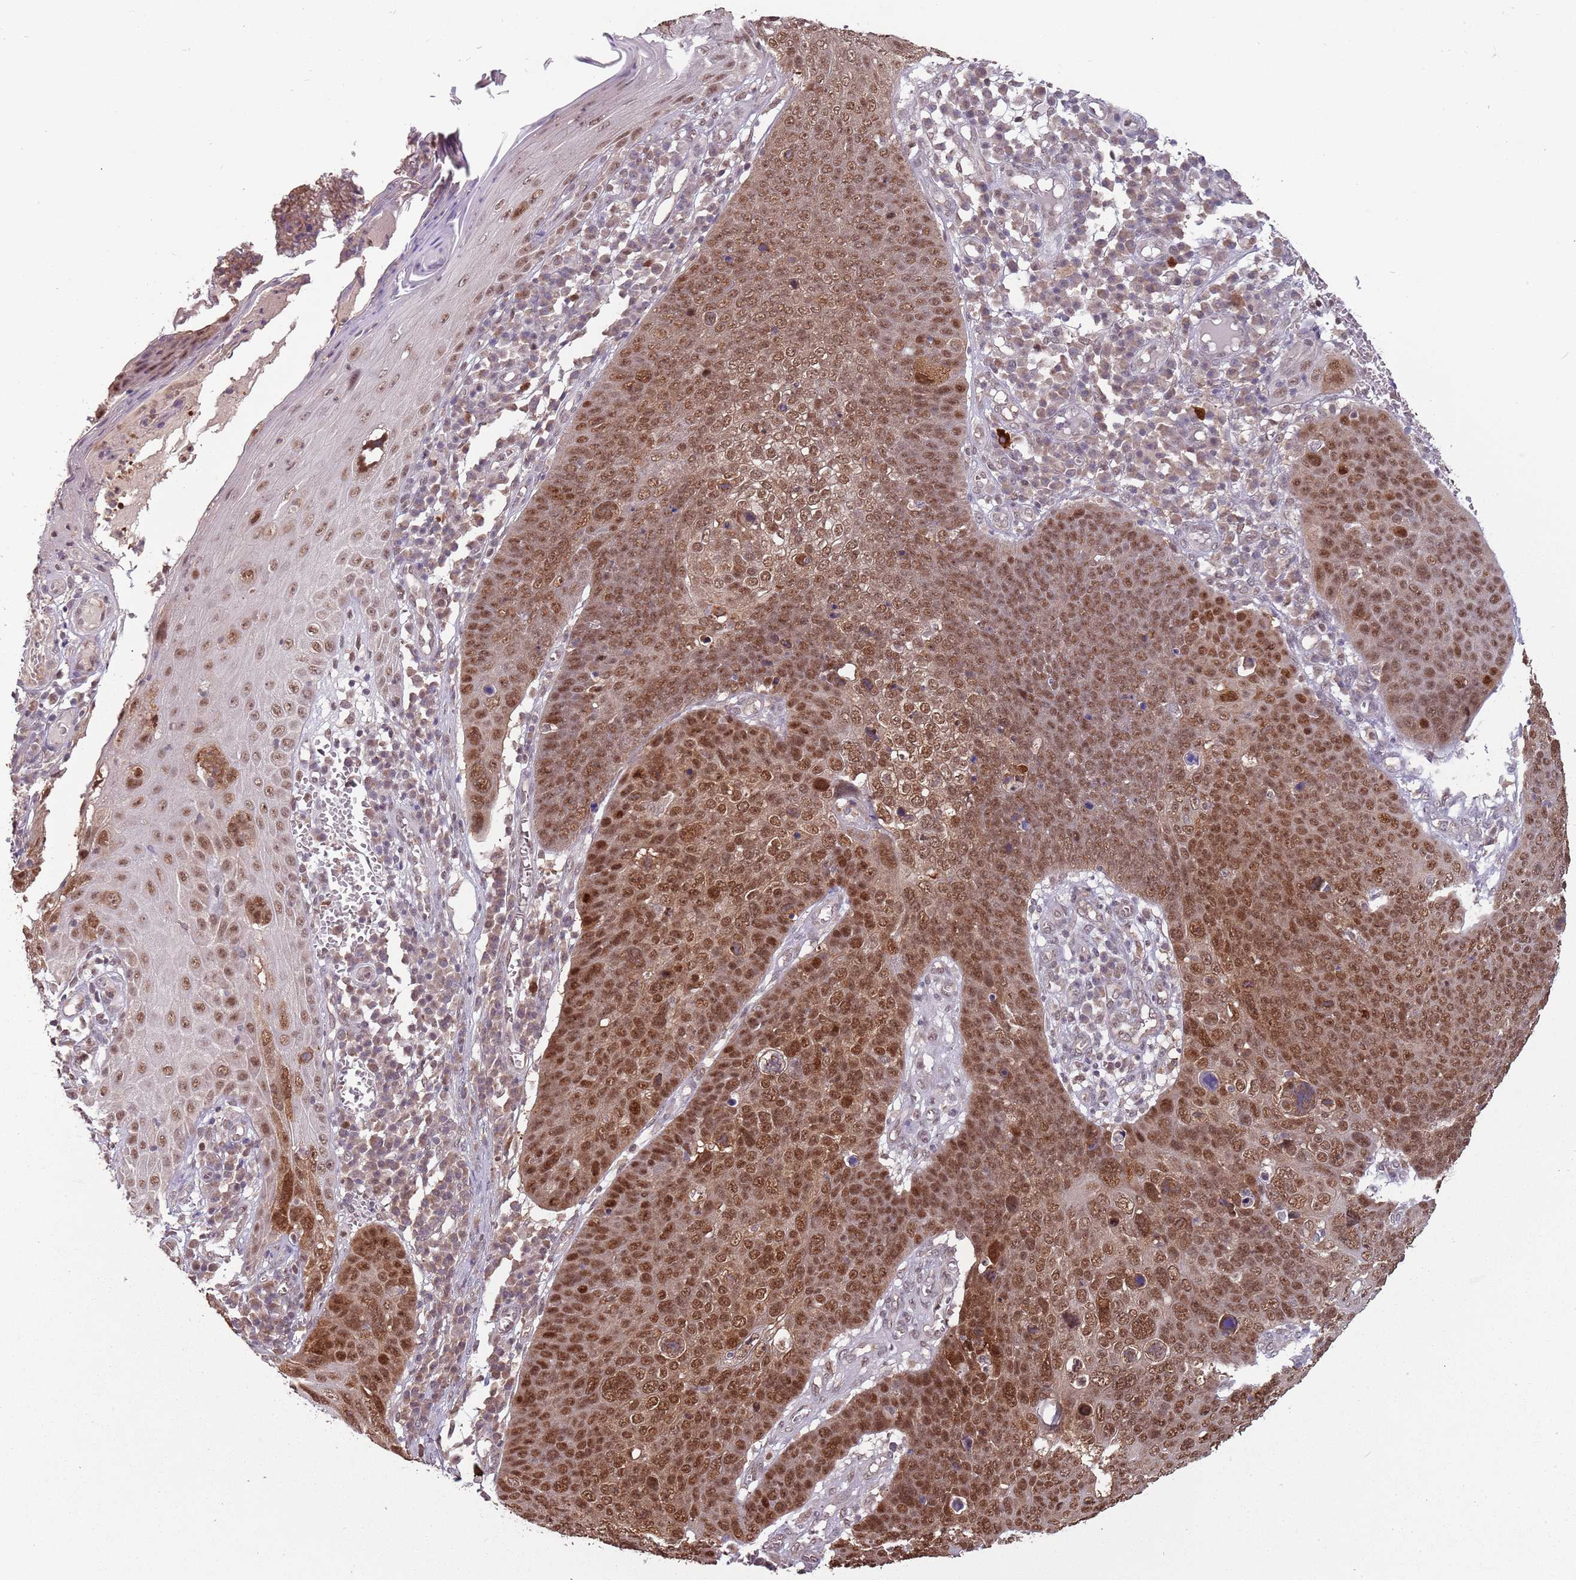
{"staining": {"intensity": "moderate", "quantity": ">75%", "location": "nuclear"}, "tissue": "skin cancer", "cell_type": "Tumor cells", "image_type": "cancer", "snomed": [{"axis": "morphology", "description": "Squamous cell carcinoma, NOS"}, {"axis": "topography", "description": "Skin"}], "caption": "Skin squamous cell carcinoma stained for a protein exhibits moderate nuclear positivity in tumor cells.", "gene": "ZBTB5", "patient": {"sex": "male", "age": 71}}